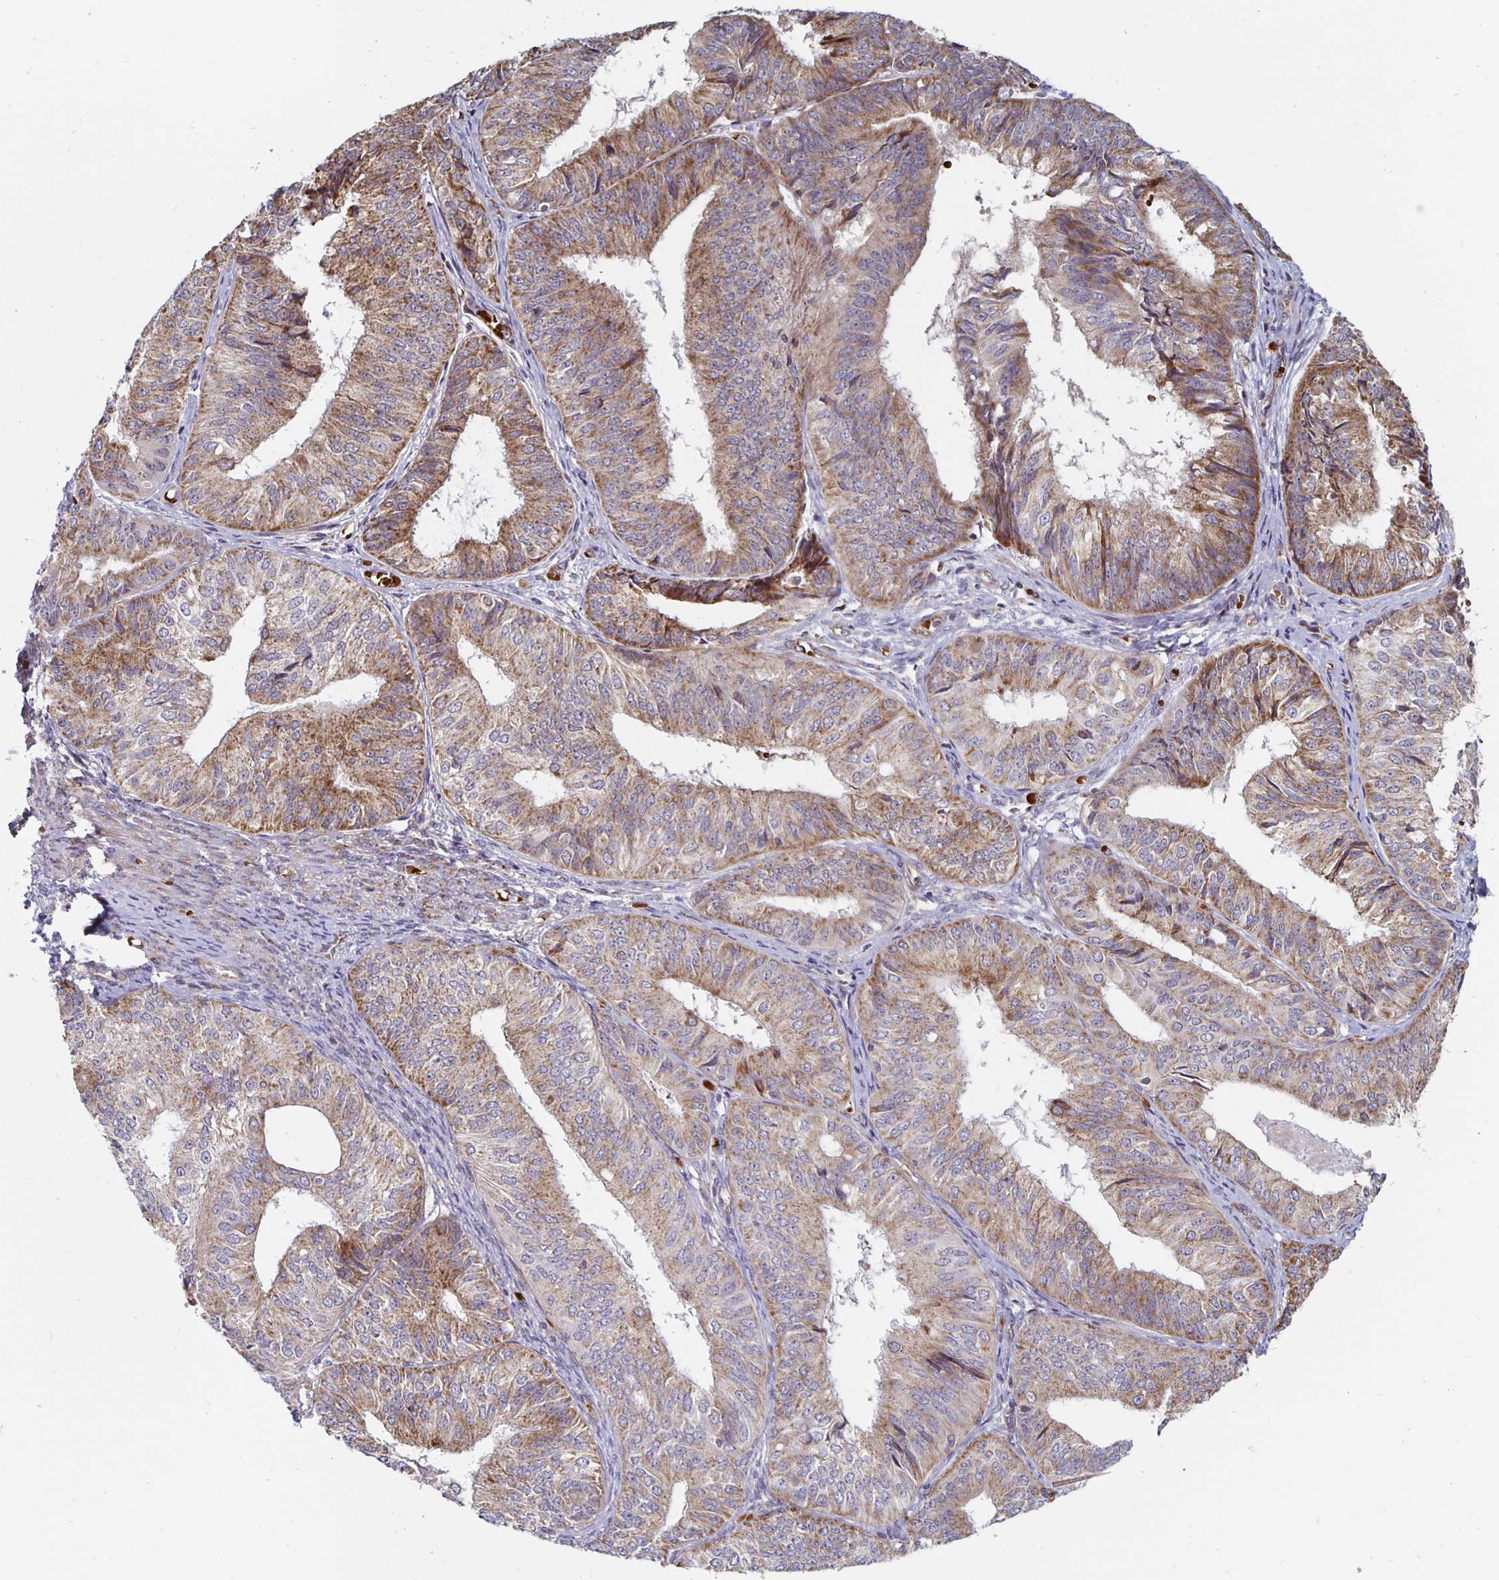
{"staining": {"intensity": "moderate", "quantity": ">75%", "location": "cytoplasmic/membranous"}, "tissue": "endometrial cancer", "cell_type": "Tumor cells", "image_type": "cancer", "snomed": [{"axis": "morphology", "description": "Adenocarcinoma, NOS"}, {"axis": "topography", "description": "Endometrium"}], "caption": "The image reveals staining of adenocarcinoma (endometrial), revealing moderate cytoplasmic/membranous protein expression (brown color) within tumor cells. (IHC, brightfield microscopy, high magnification).", "gene": "MRPL28", "patient": {"sex": "female", "age": 58}}